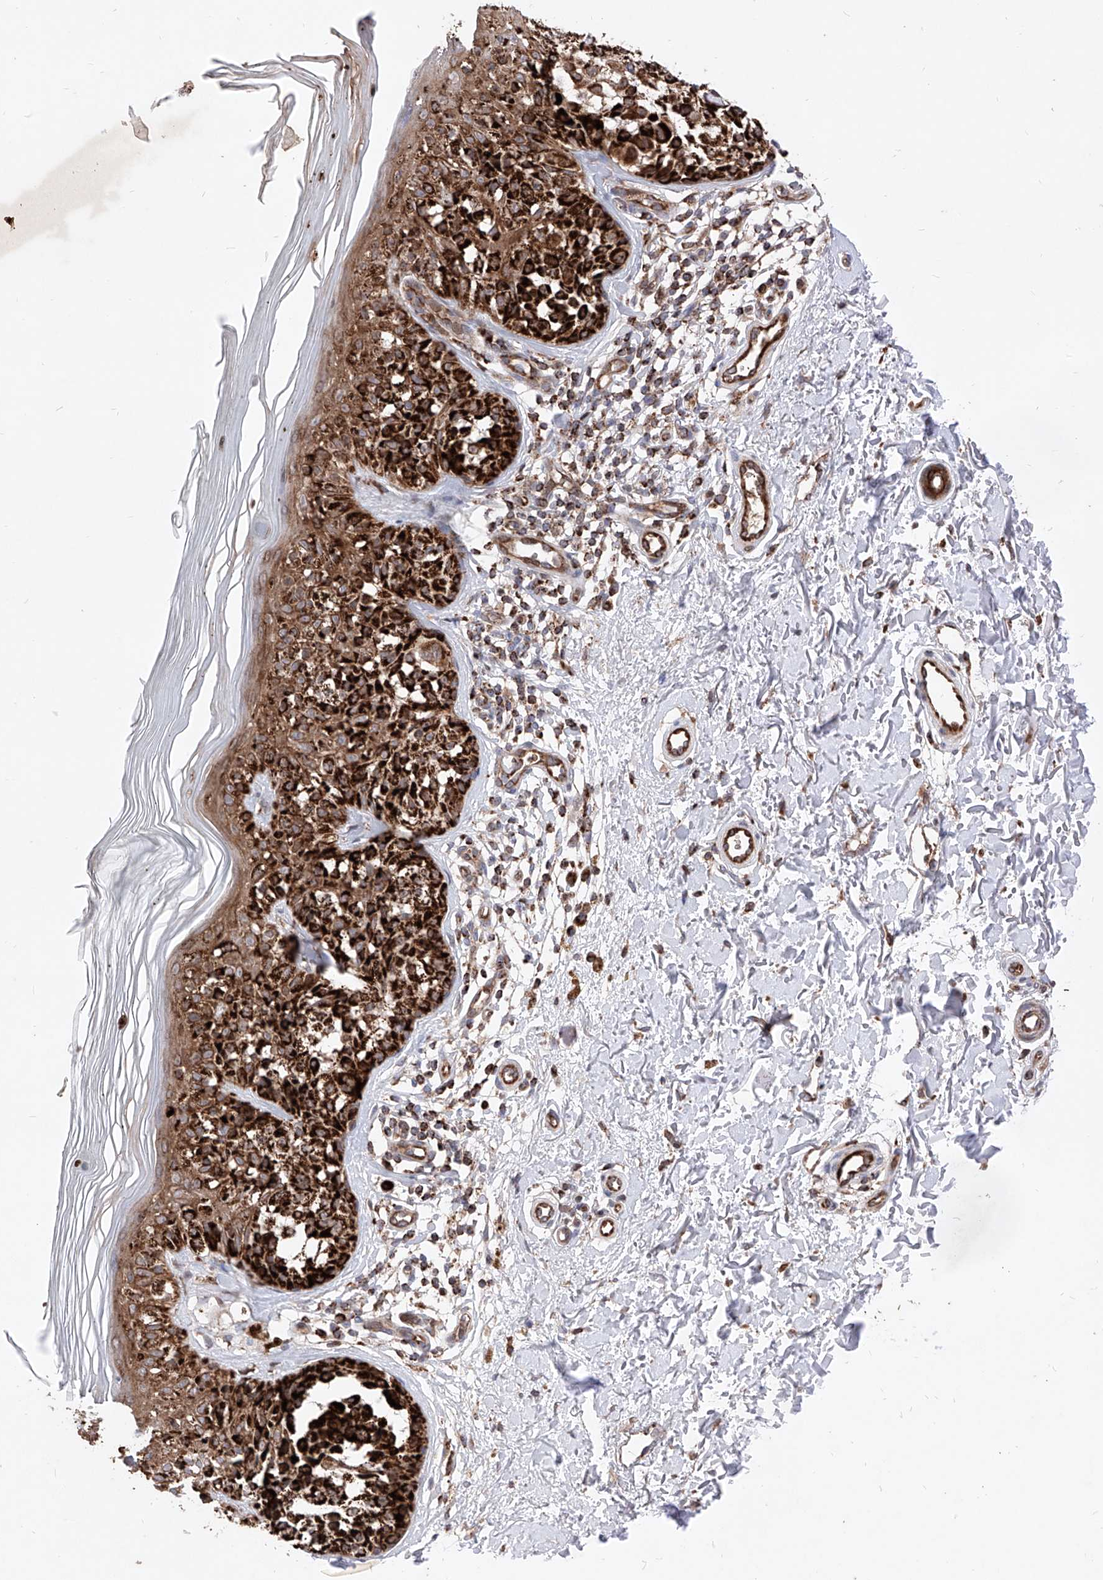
{"staining": {"intensity": "strong", "quantity": ">75%", "location": "cytoplasmic/membranous"}, "tissue": "melanoma", "cell_type": "Tumor cells", "image_type": "cancer", "snomed": [{"axis": "morphology", "description": "Malignant melanoma, NOS"}, {"axis": "topography", "description": "Skin"}], "caption": "Protein staining demonstrates strong cytoplasmic/membranous positivity in about >75% of tumor cells in malignant melanoma.", "gene": "SEMA6A", "patient": {"sex": "female", "age": 50}}